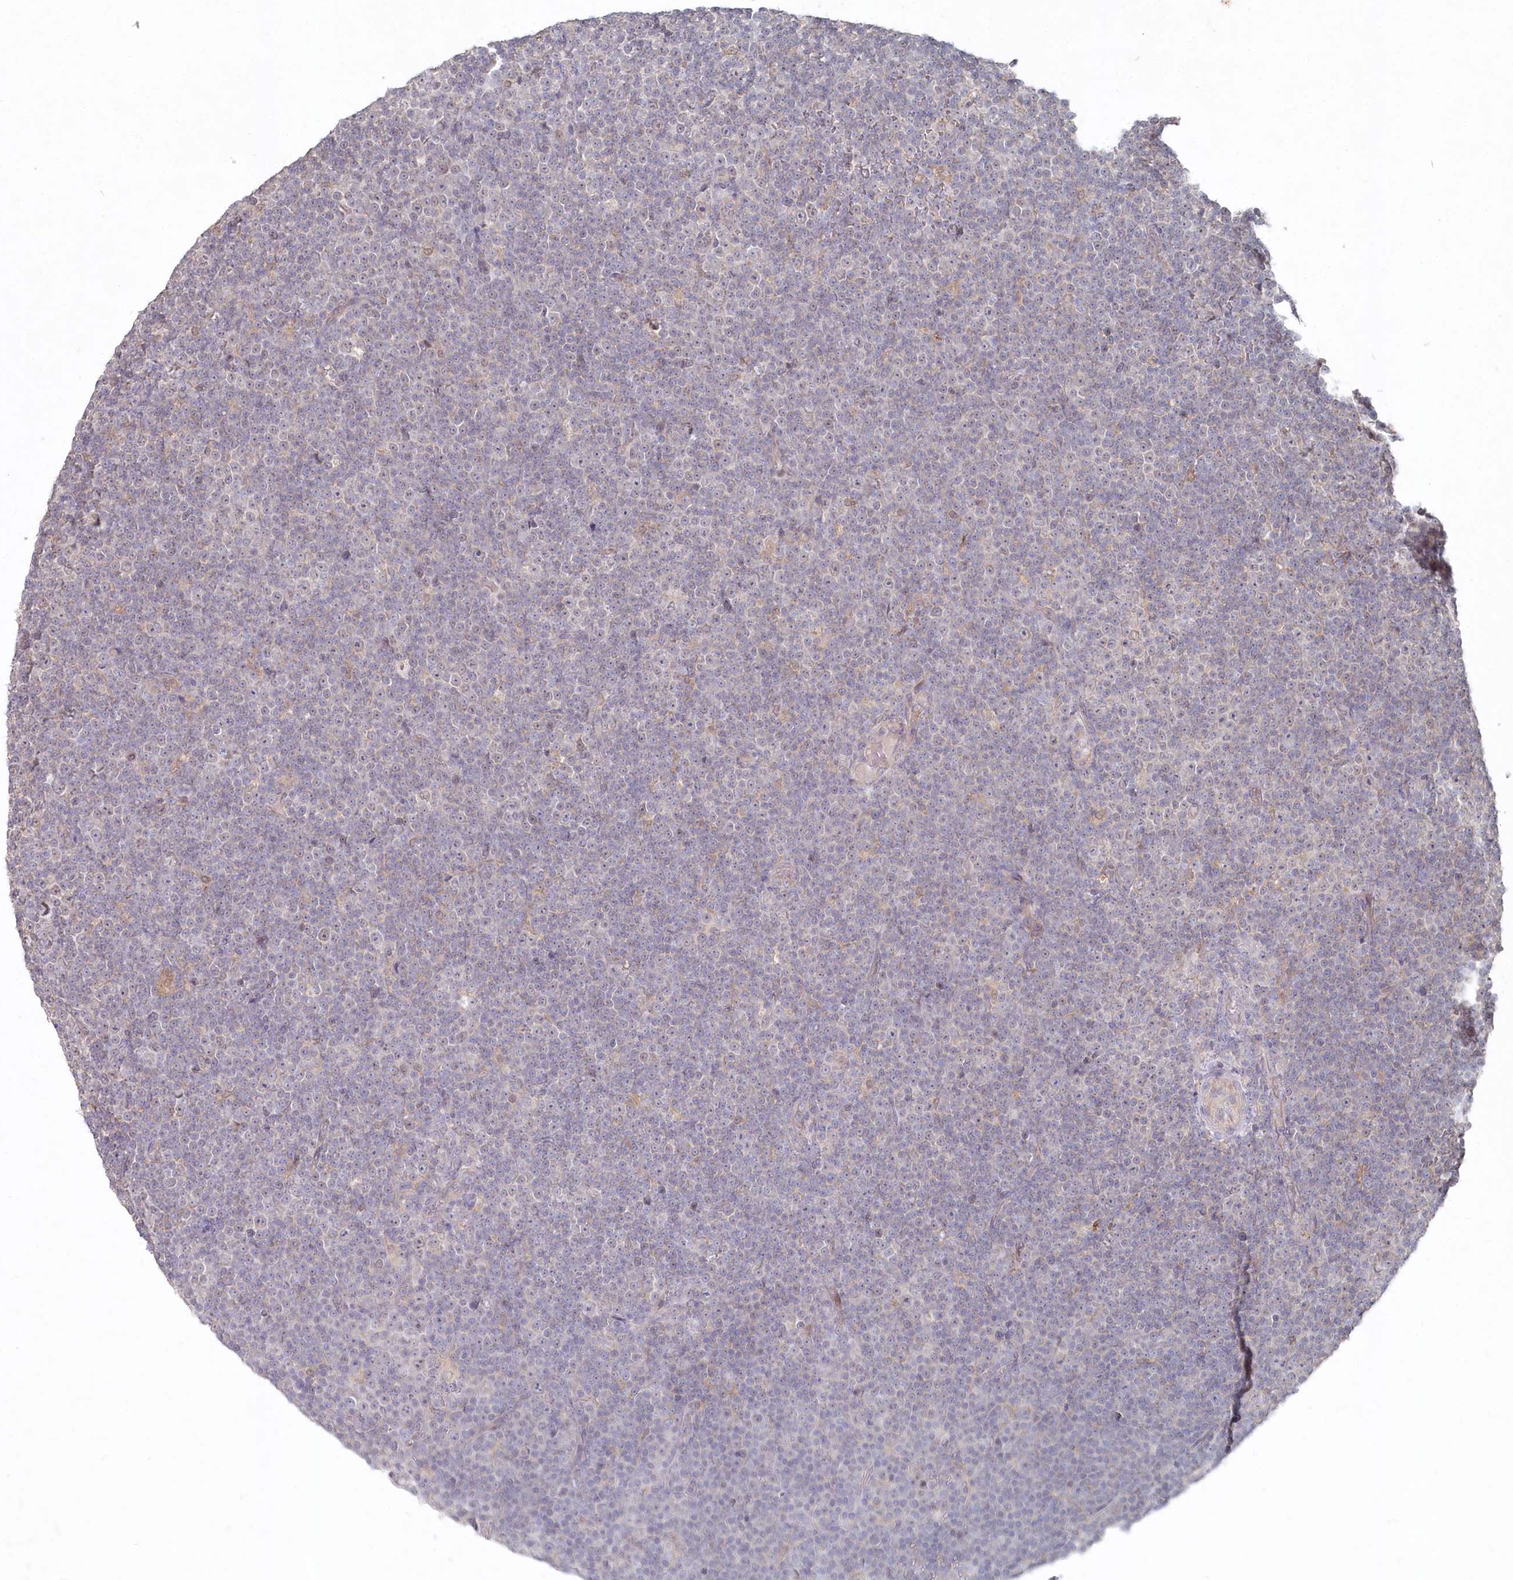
{"staining": {"intensity": "negative", "quantity": "none", "location": "none"}, "tissue": "lymphoma", "cell_type": "Tumor cells", "image_type": "cancer", "snomed": [{"axis": "morphology", "description": "Malignant lymphoma, non-Hodgkin's type, Low grade"}, {"axis": "topography", "description": "Lymph node"}], "caption": "This is an immunohistochemistry (IHC) micrograph of human lymphoma. There is no expression in tumor cells.", "gene": "TGFBRAP1", "patient": {"sex": "female", "age": 67}}